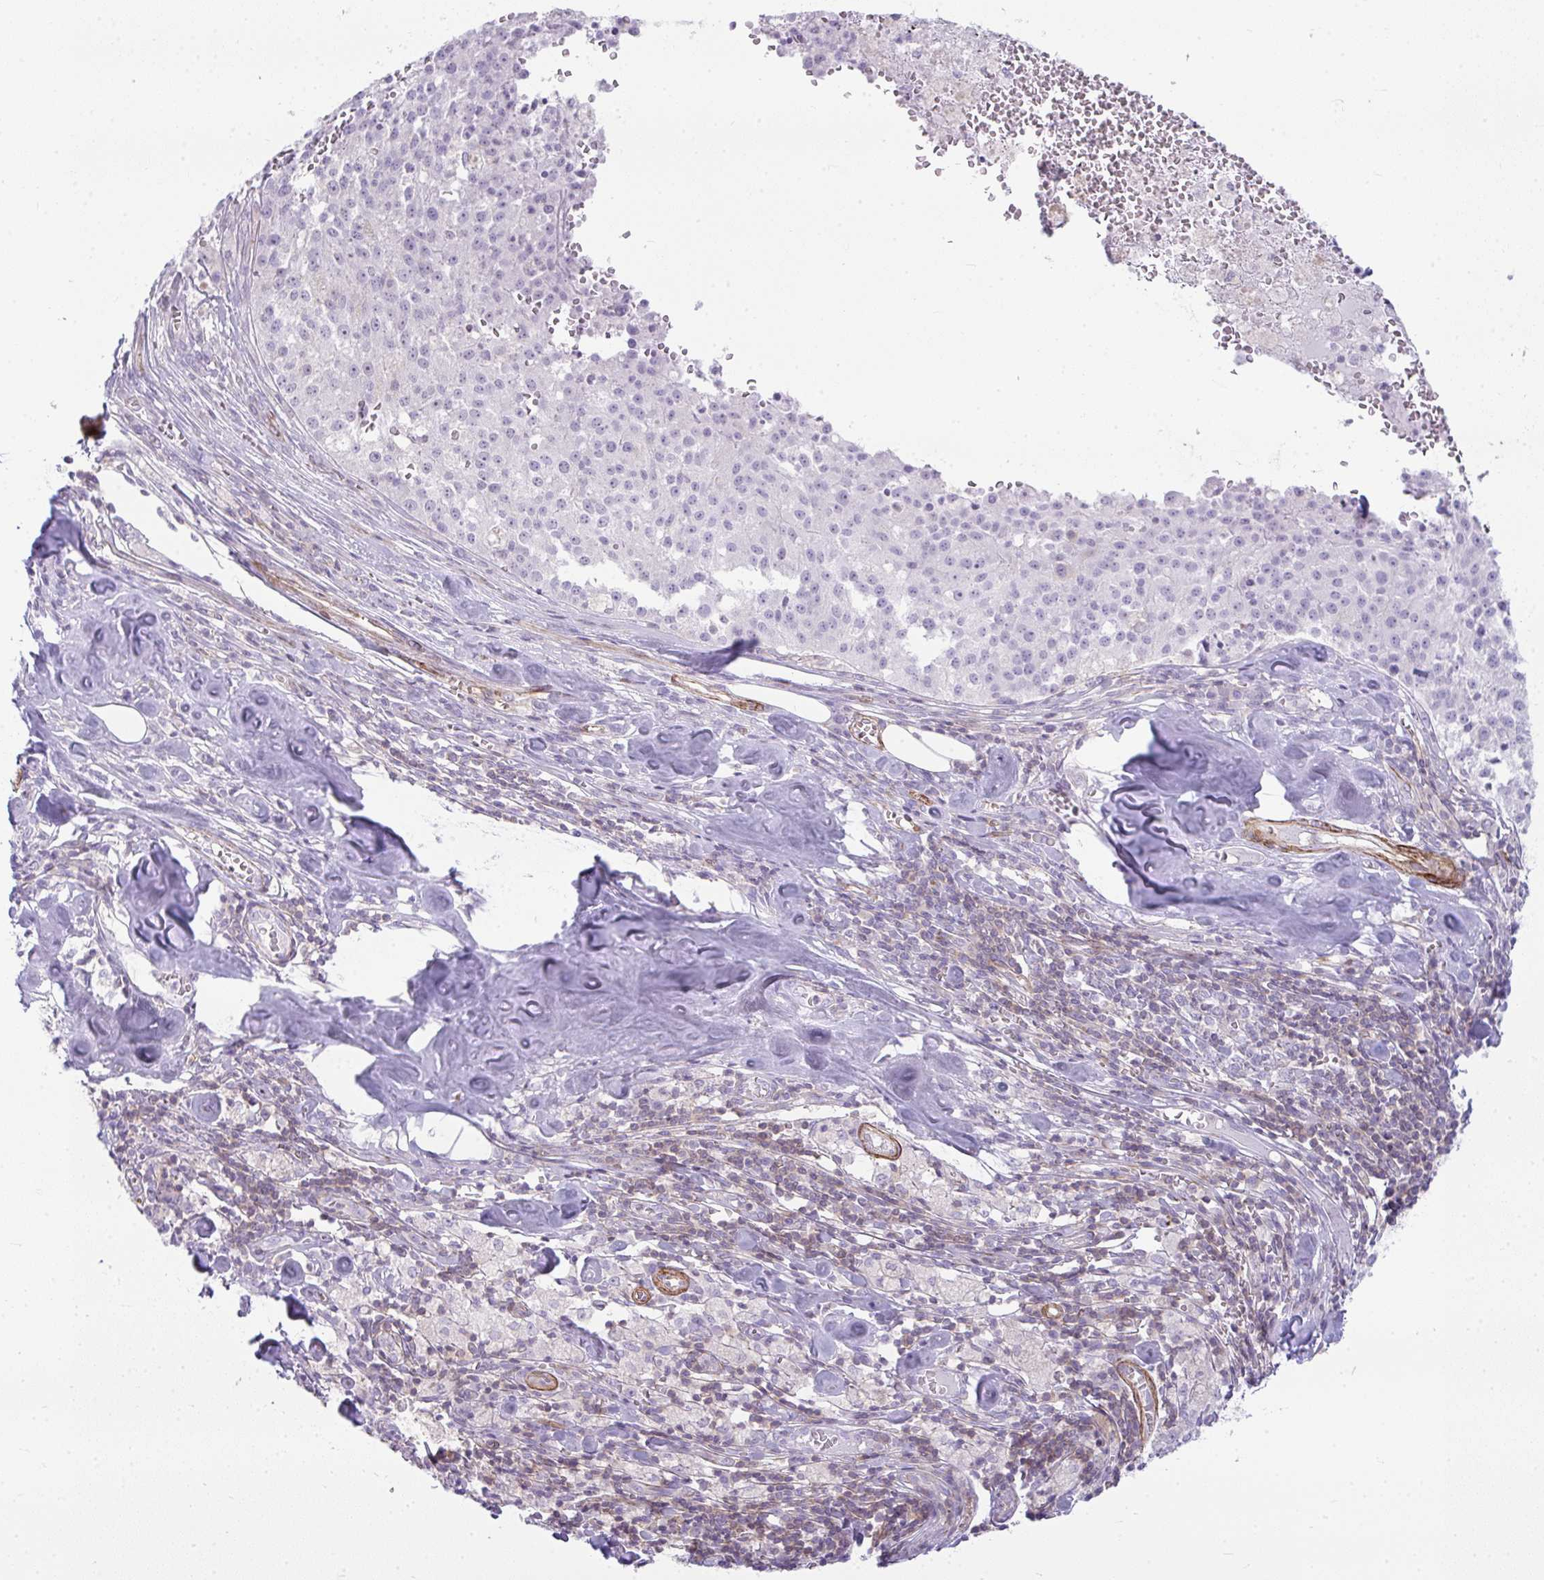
{"staining": {"intensity": "negative", "quantity": "none", "location": "none"}, "tissue": "melanoma", "cell_type": "Tumor cells", "image_type": "cancer", "snomed": [{"axis": "morphology", "description": "Malignant melanoma, Metastatic site"}, {"axis": "topography", "description": "Lymph node"}], "caption": "The photomicrograph displays no significant staining in tumor cells of malignant melanoma (metastatic site).", "gene": "CDRT15", "patient": {"sex": "female", "age": 64}}